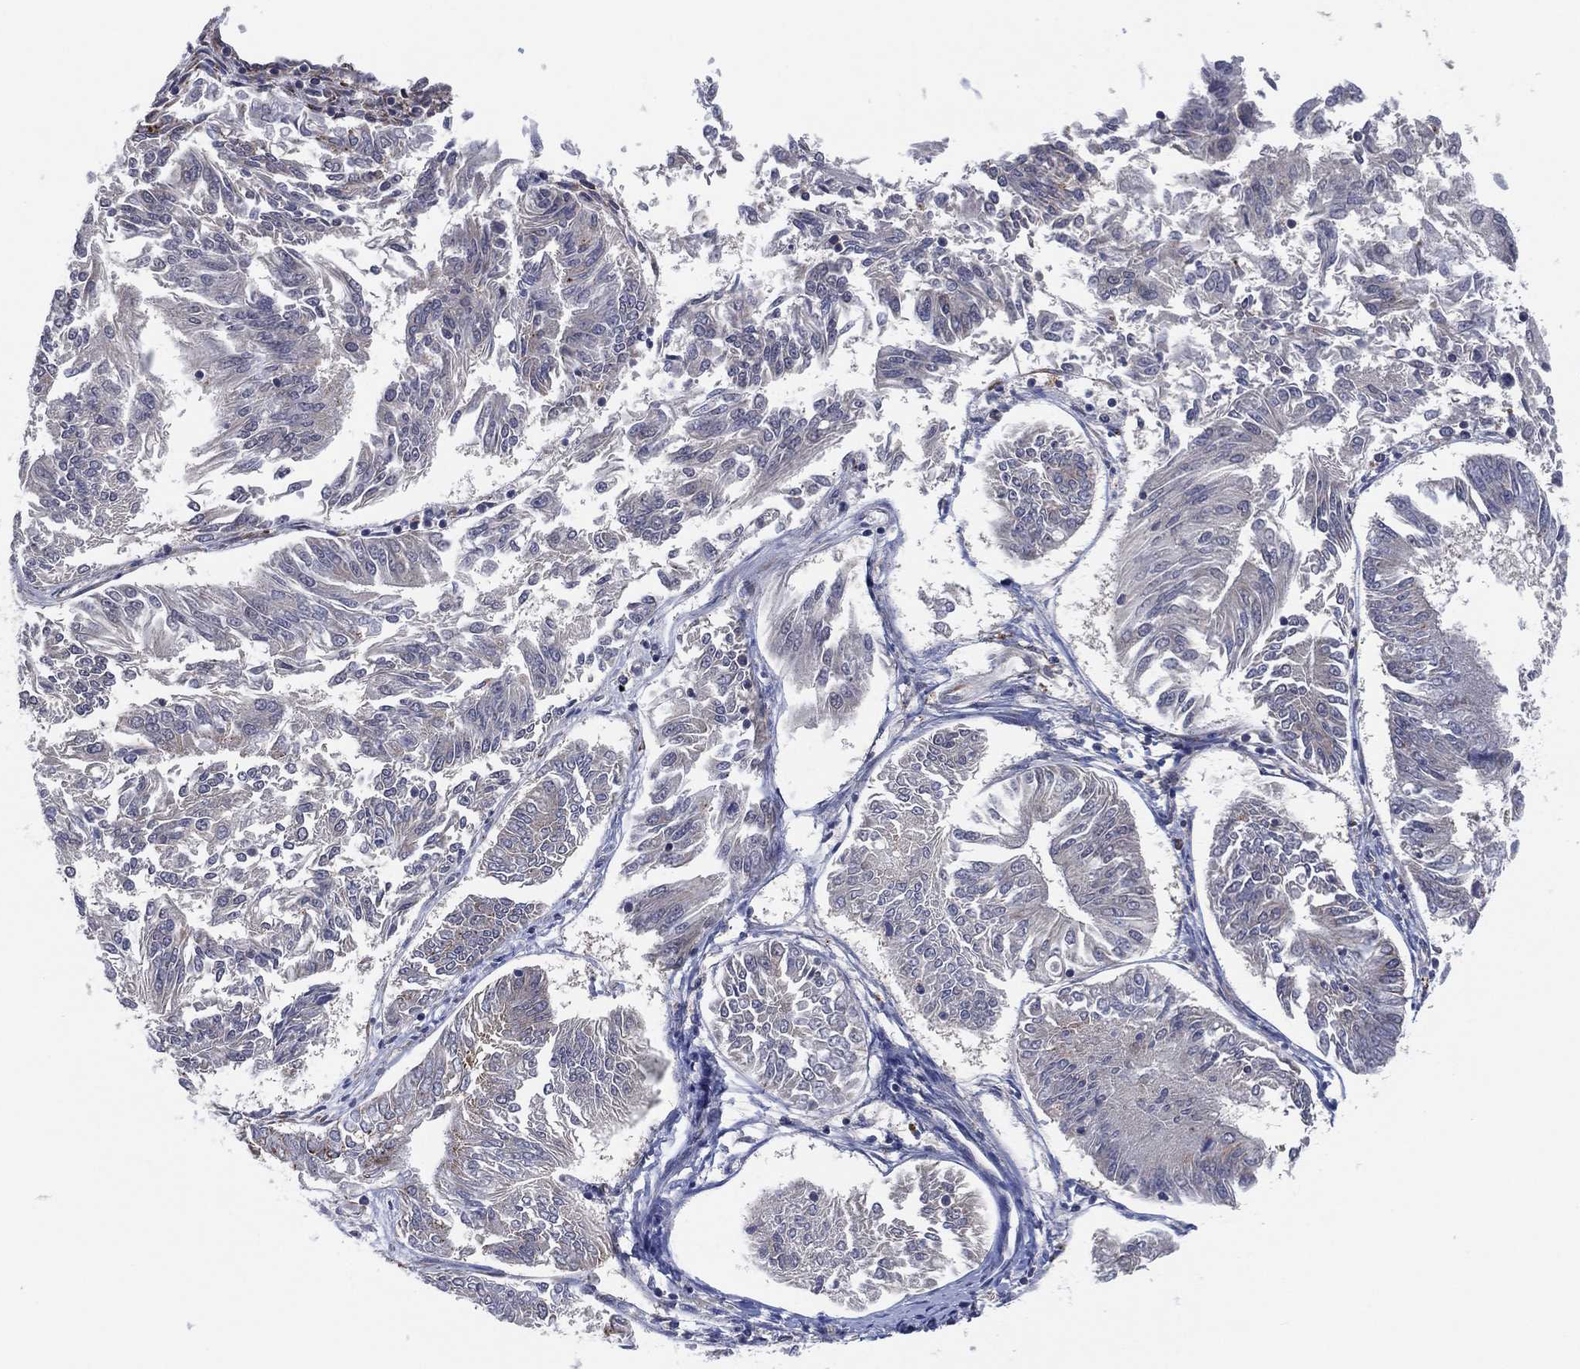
{"staining": {"intensity": "negative", "quantity": "none", "location": "none"}, "tissue": "endometrial cancer", "cell_type": "Tumor cells", "image_type": "cancer", "snomed": [{"axis": "morphology", "description": "Adenocarcinoma, NOS"}, {"axis": "topography", "description": "Endometrium"}], "caption": "There is no significant staining in tumor cells of adenocarcinoma (endometrial). Nuclei are stained in blue.", "gene": "FAM104A", "patient": {"sex": "female", "age": 58}}